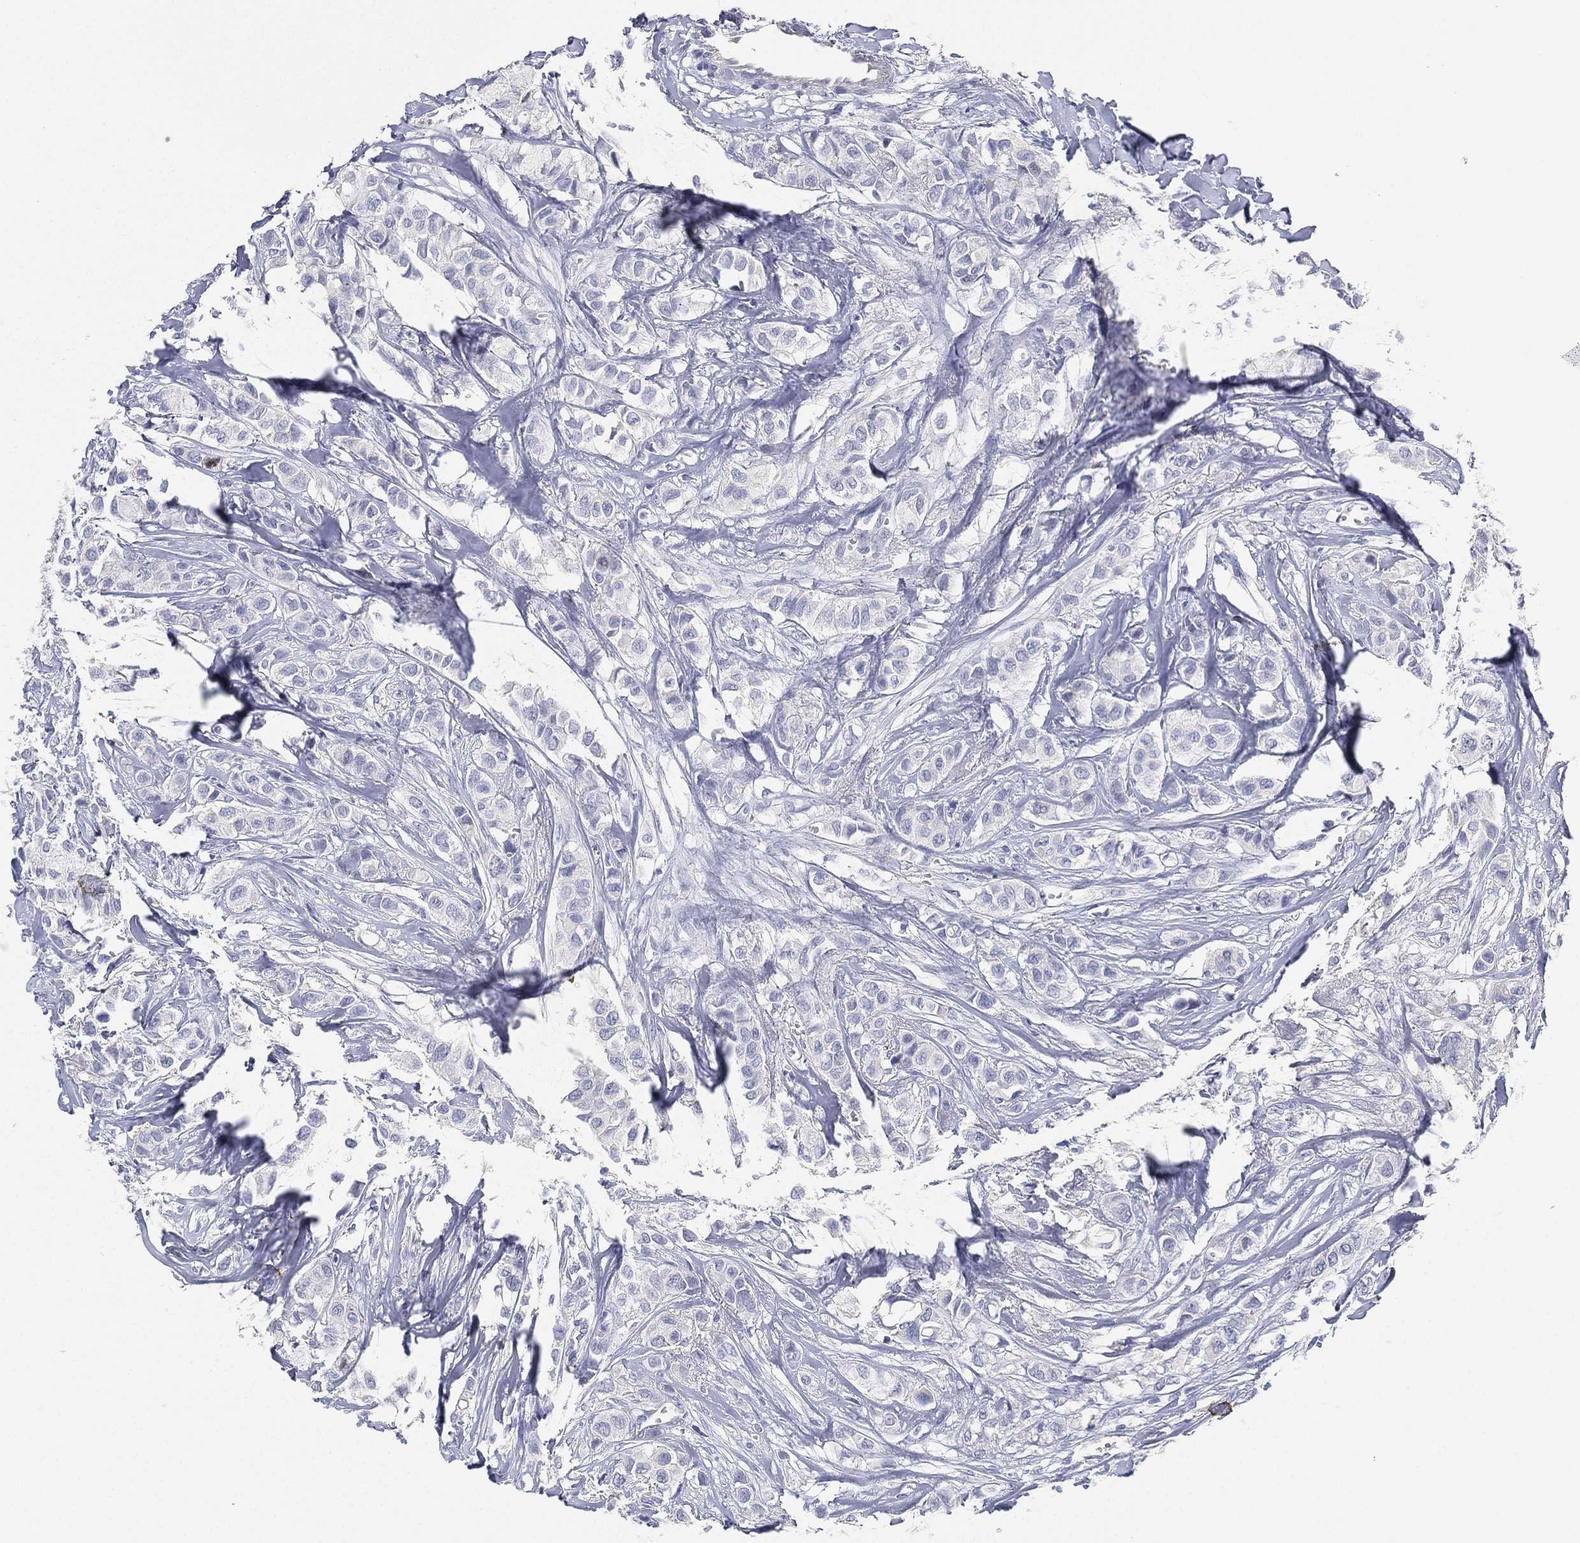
{"staining": {"intensity": "negative", "quantity": "none", "location": "none"}, "tissue": "breast cancer", "cell_type": "Tumor cells", "image_type": "cancer", "snomed": [{"axis": "morphology", "description": "Duct carcinoma"}, {"axis": "topography", "description": "Breast"}], "caption": "Image shows no protein positivity in tumor cells of breast cancer (invasive ductal carcinoma) tissue. (Stains: DAB IHC with hematoxylin counter stain, Microscopy: brightfield microscopy at high magnification).", "gene": "FAM187B", "patient": {"sex": "female", "age": 85}}